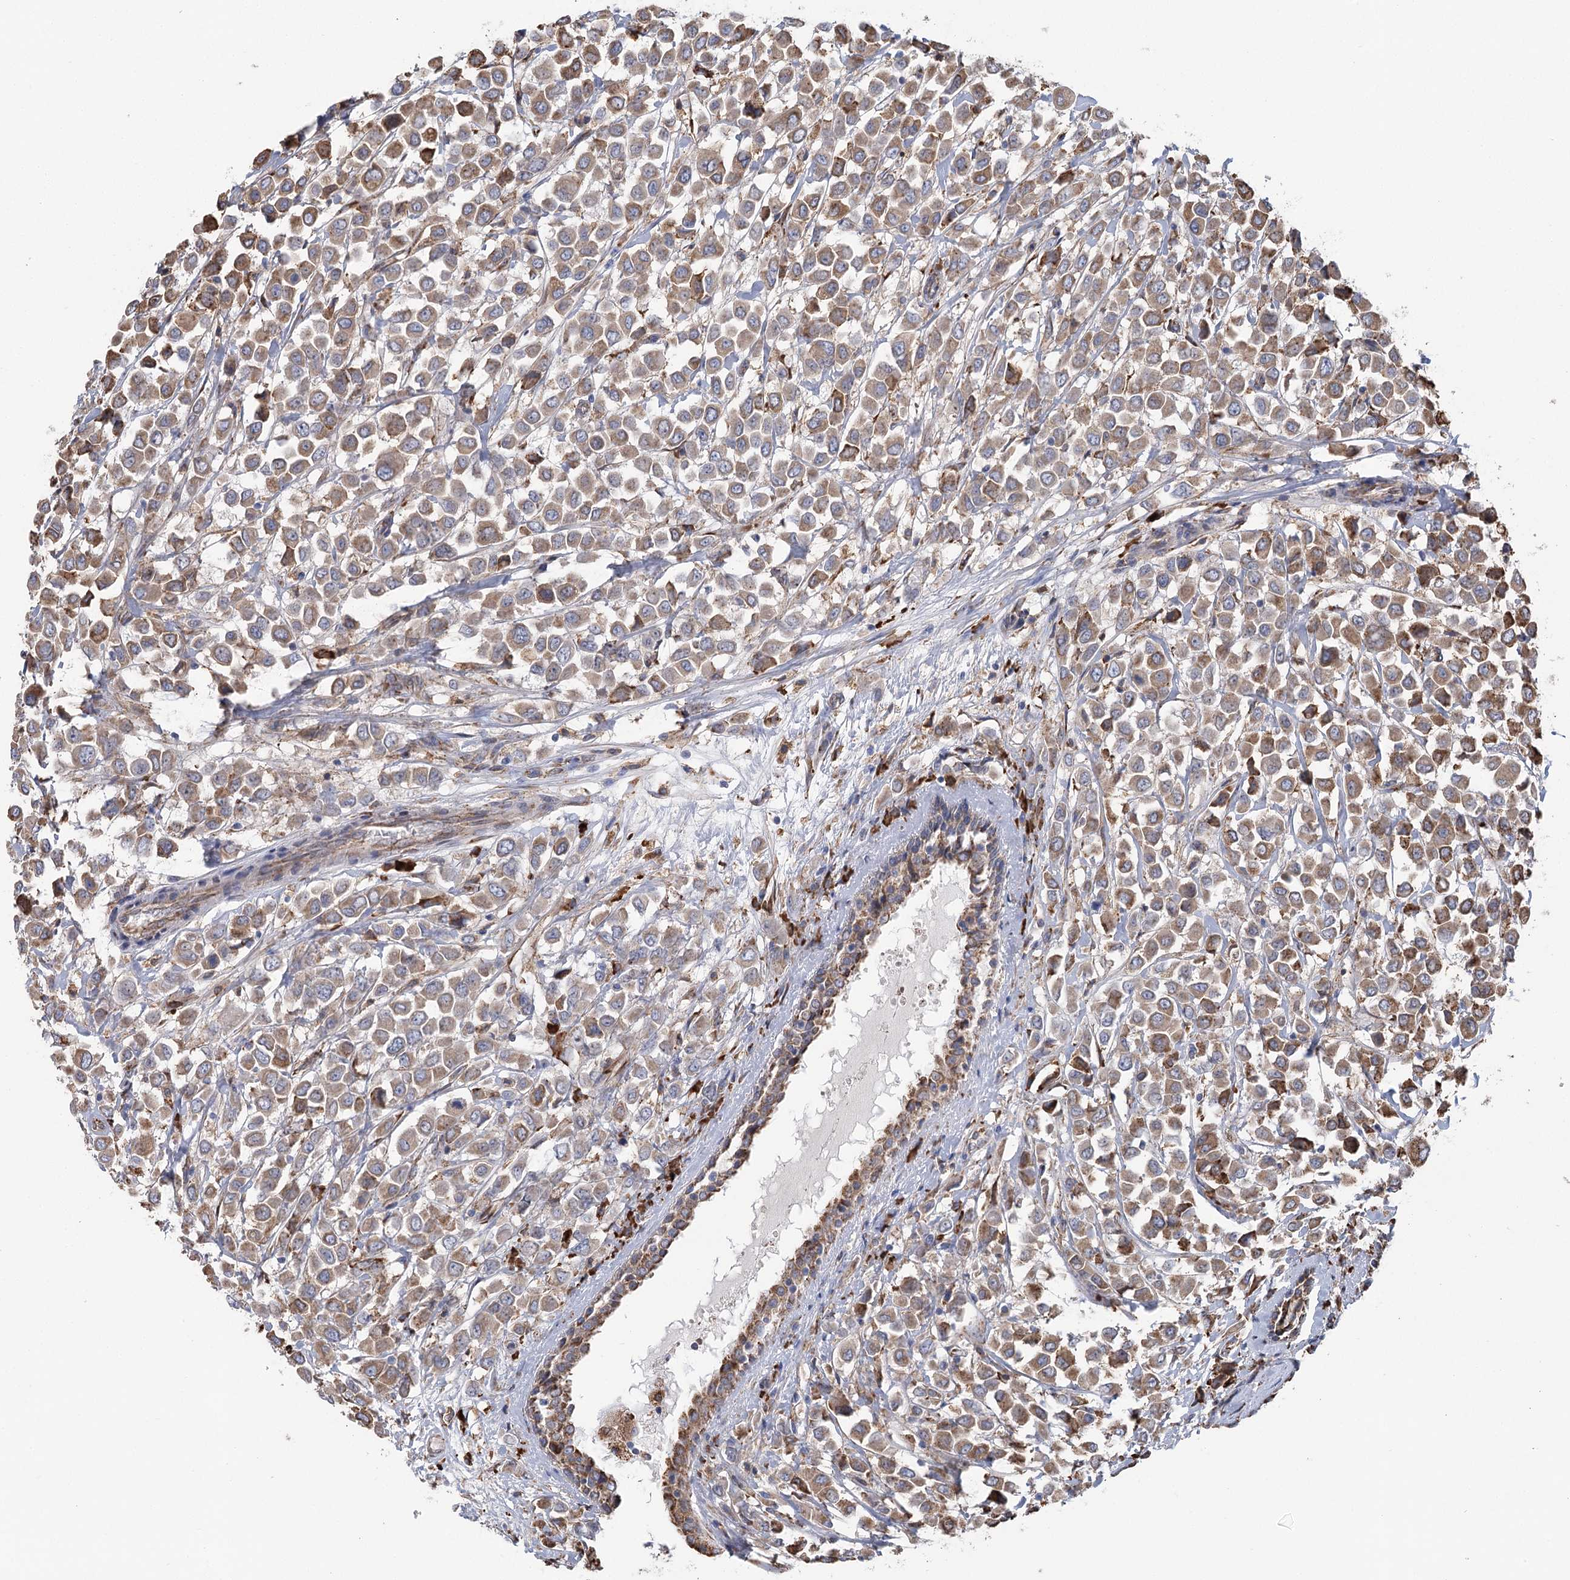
{"staining": {"intensity": "moderate", "quantity": ">75%", "location": "cytoplasmic/membranous"}, "tissue": "breast cancer", "cell_type": "Tumor cells", "image_type": "cancer", "snomed": [{"axis": "morphology", "description": "Duct carcinoma"}, {"axis": "topography", "description": "Breast"}], "caption": "This is a histology image of immunohistochemistry (IHC) staining of breast cancer, which shows moderate expression in the cytoplasmic/membranous of tumor cells.", "gene": "METTL24", "patient": {"sex": "female", "age": 61}}